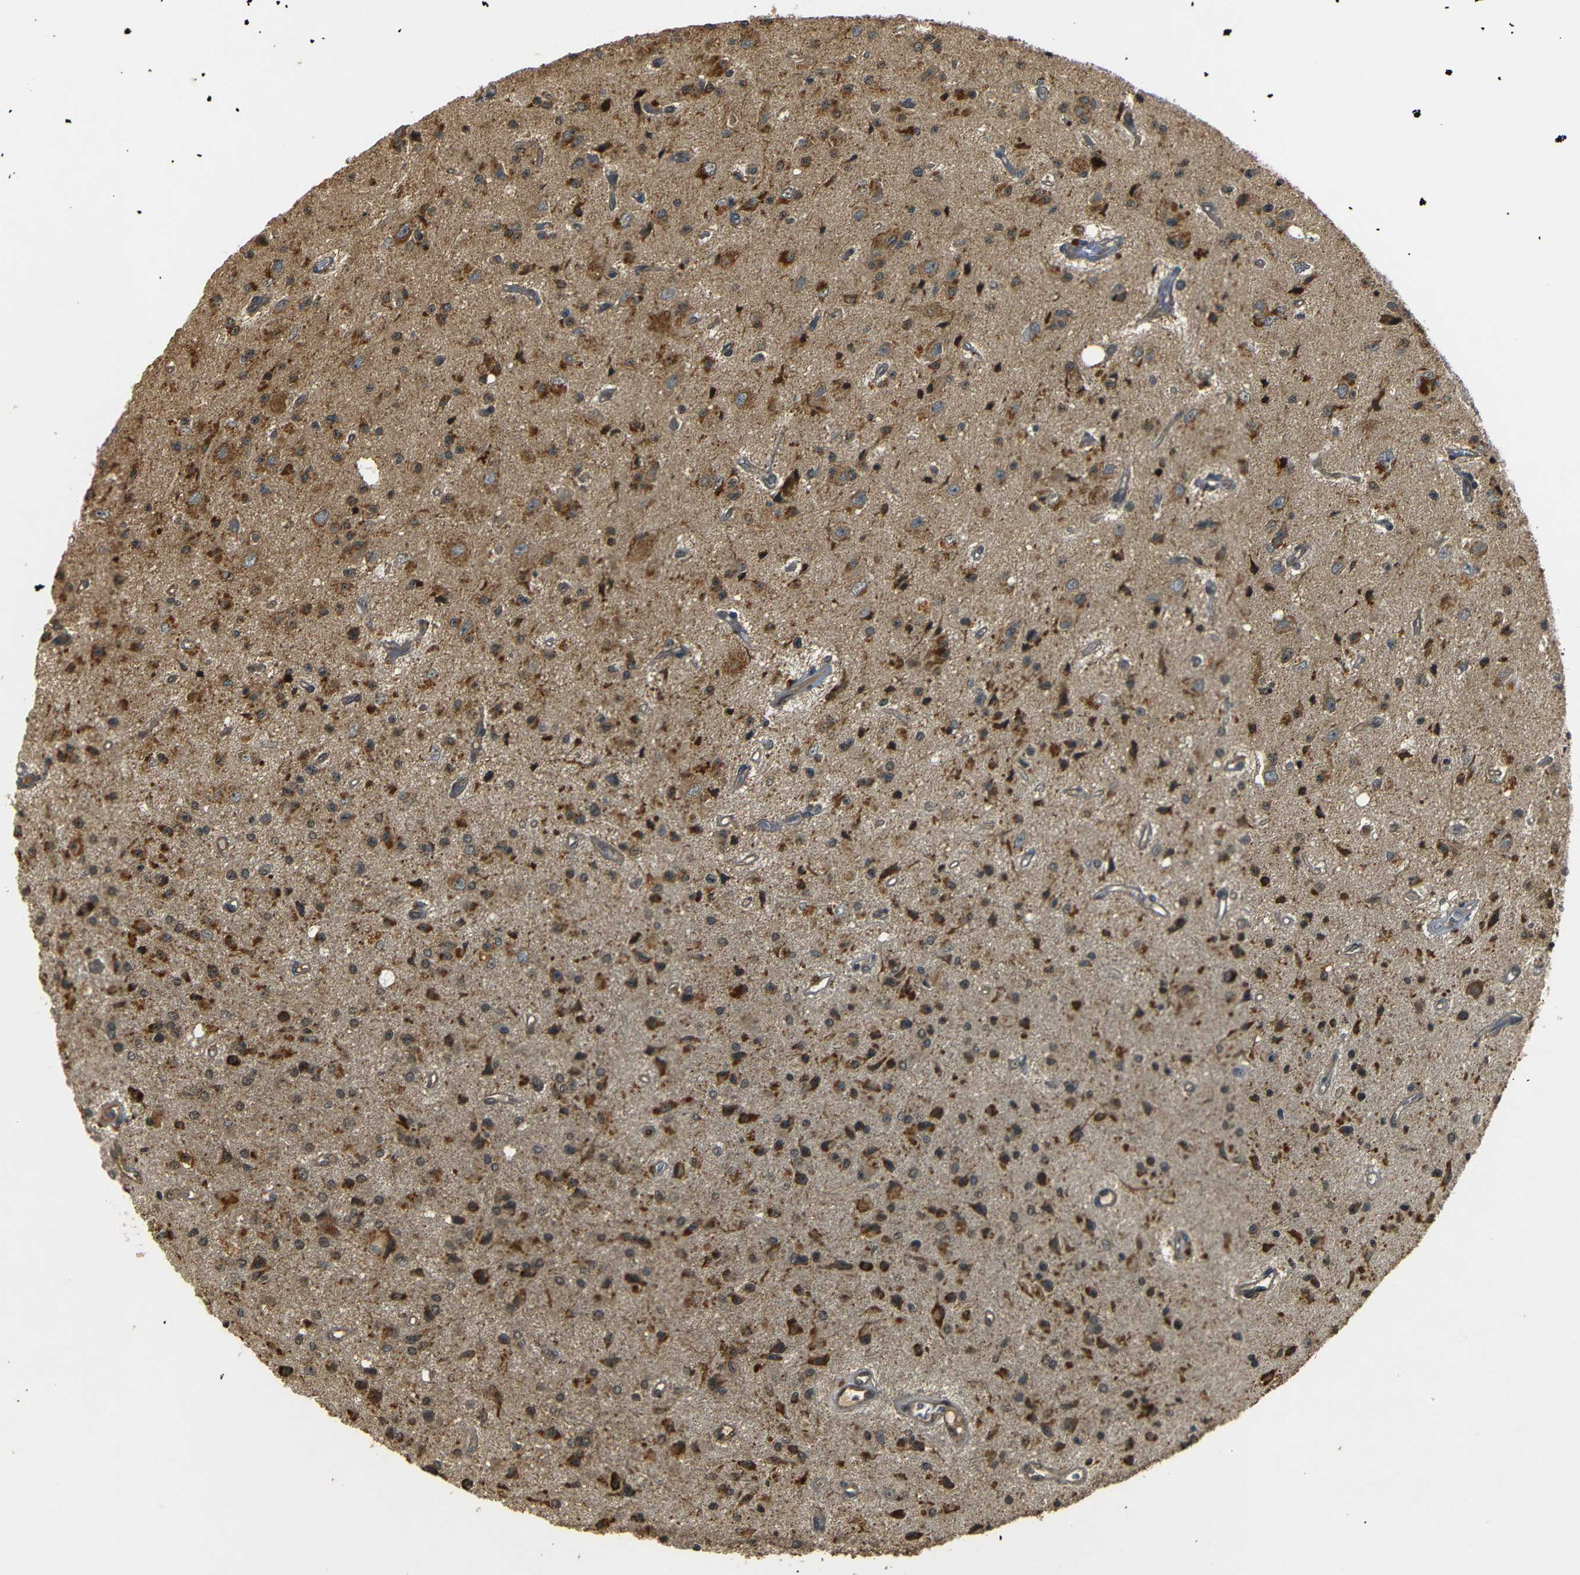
{"staining": {"intensity": "moderate", "quantity": ">75%", "location": "cytoplasmic/membranous"}, "tissue": "glioma", "cell_type": "Tumor cells", "image_type": "cancer", "snomed": [{"axis": "morphology", "description": "Glioma, malignant, Low grade"}, {"axis": "topography", "description": "Brain"}], "caption": "Protein expression analysis of malignant glioma (low-grade) reveals moderate cytoplasmic/membranous staining in about >75% of tumor cells. (DAB (3,3'-diaminobenzidine) = brown stain, brightfield microscopy at high magnification).", "gene": "TANK", "patient": {"sex": "male", "age": 58}}